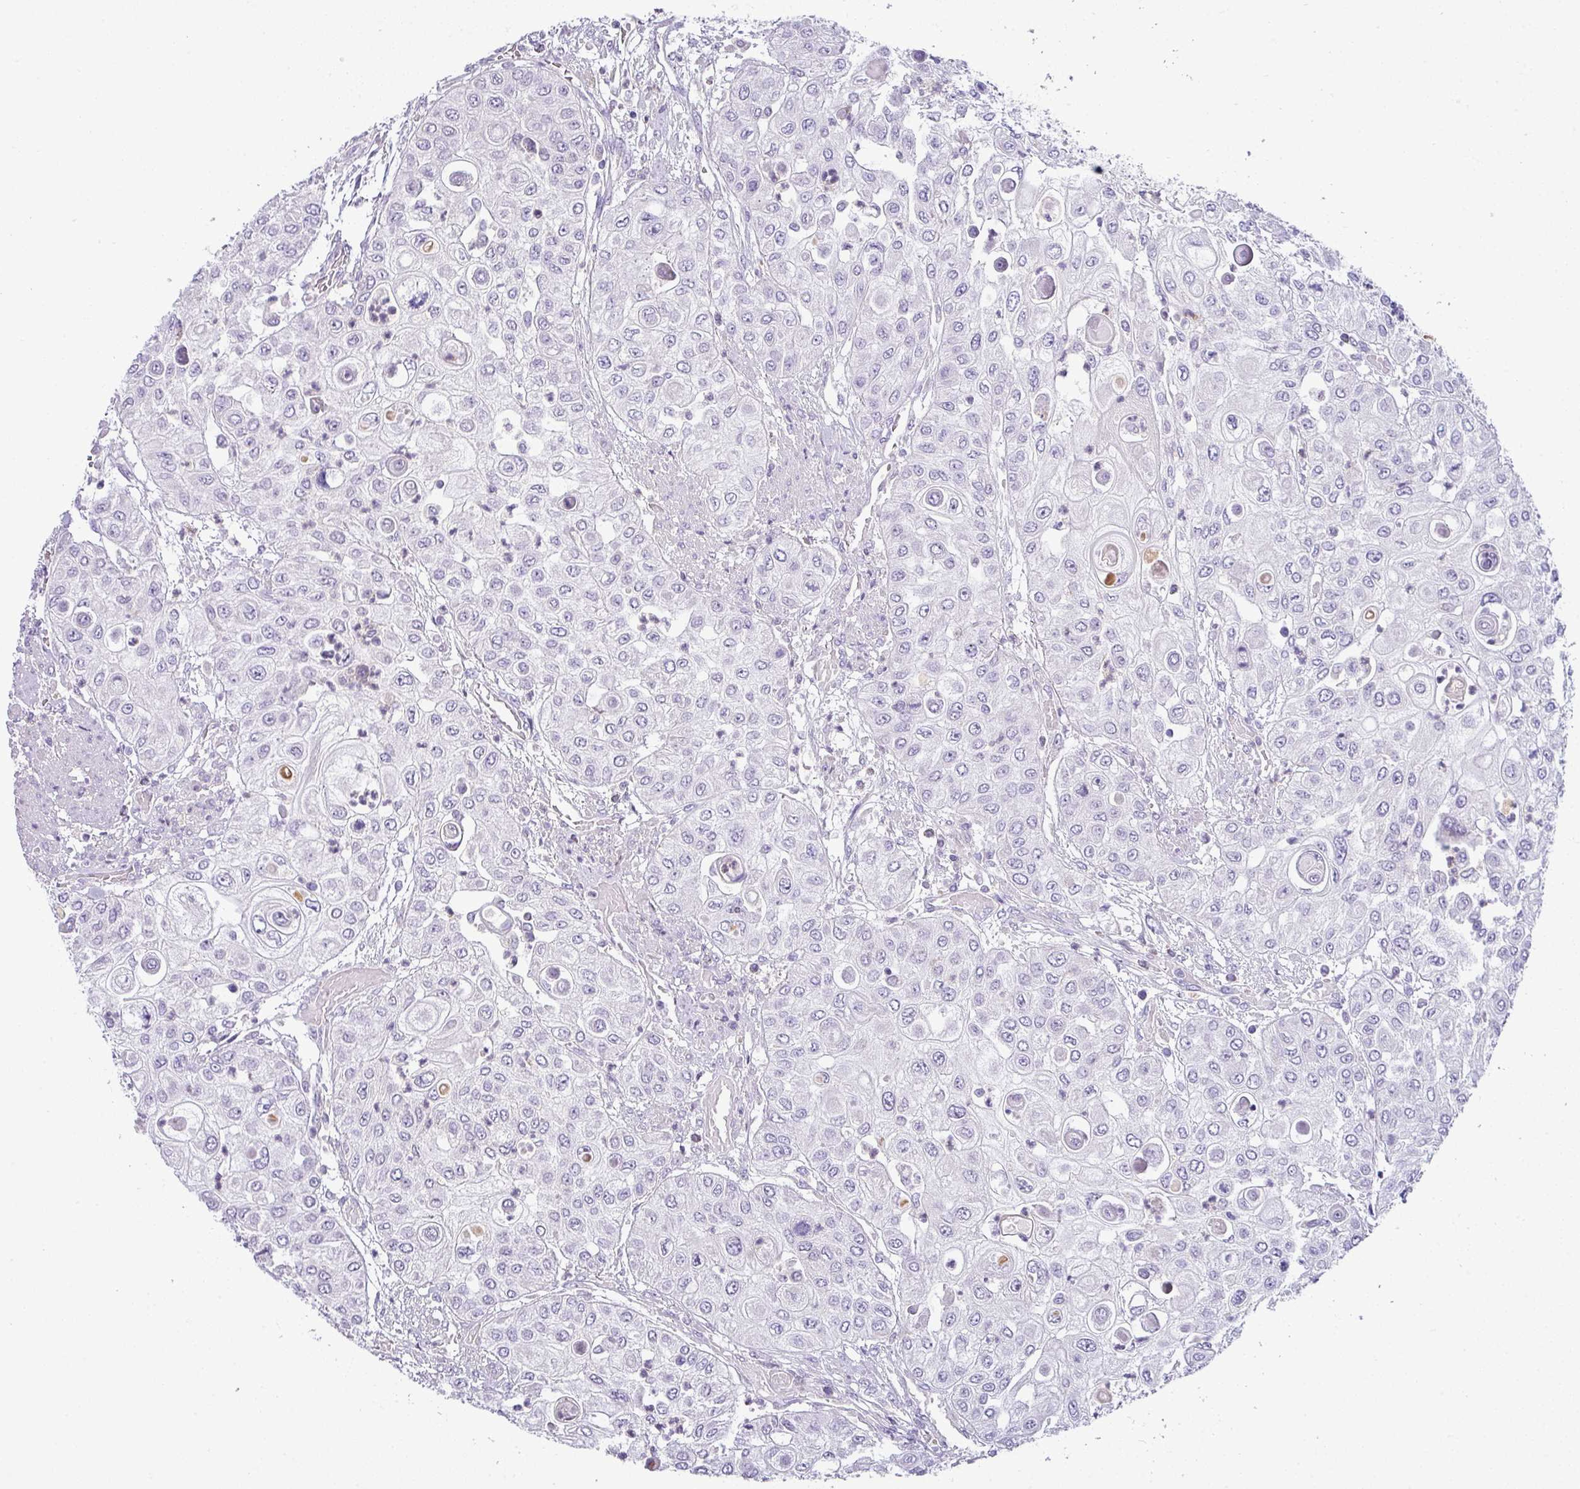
{"staining": {"intensity": "negative", "quantity": "none", "location": "none"}, "tissue": "urothelial cancer", "cell_type": "Tumor cells", "image_type": "cancer", "snomed": [{"axis": "morphology", "description": "Urothelial carcinoma, High grade"}, {"axis": "topography", "description": "Urinary bladder"}], "caption": "DAB immunohistochemical staining of high-grade urothelial carcinoma shows no significant positivity in tumor cells.", "gene": "HBEGF", "patient": {"sex": "female", "age": 79}}